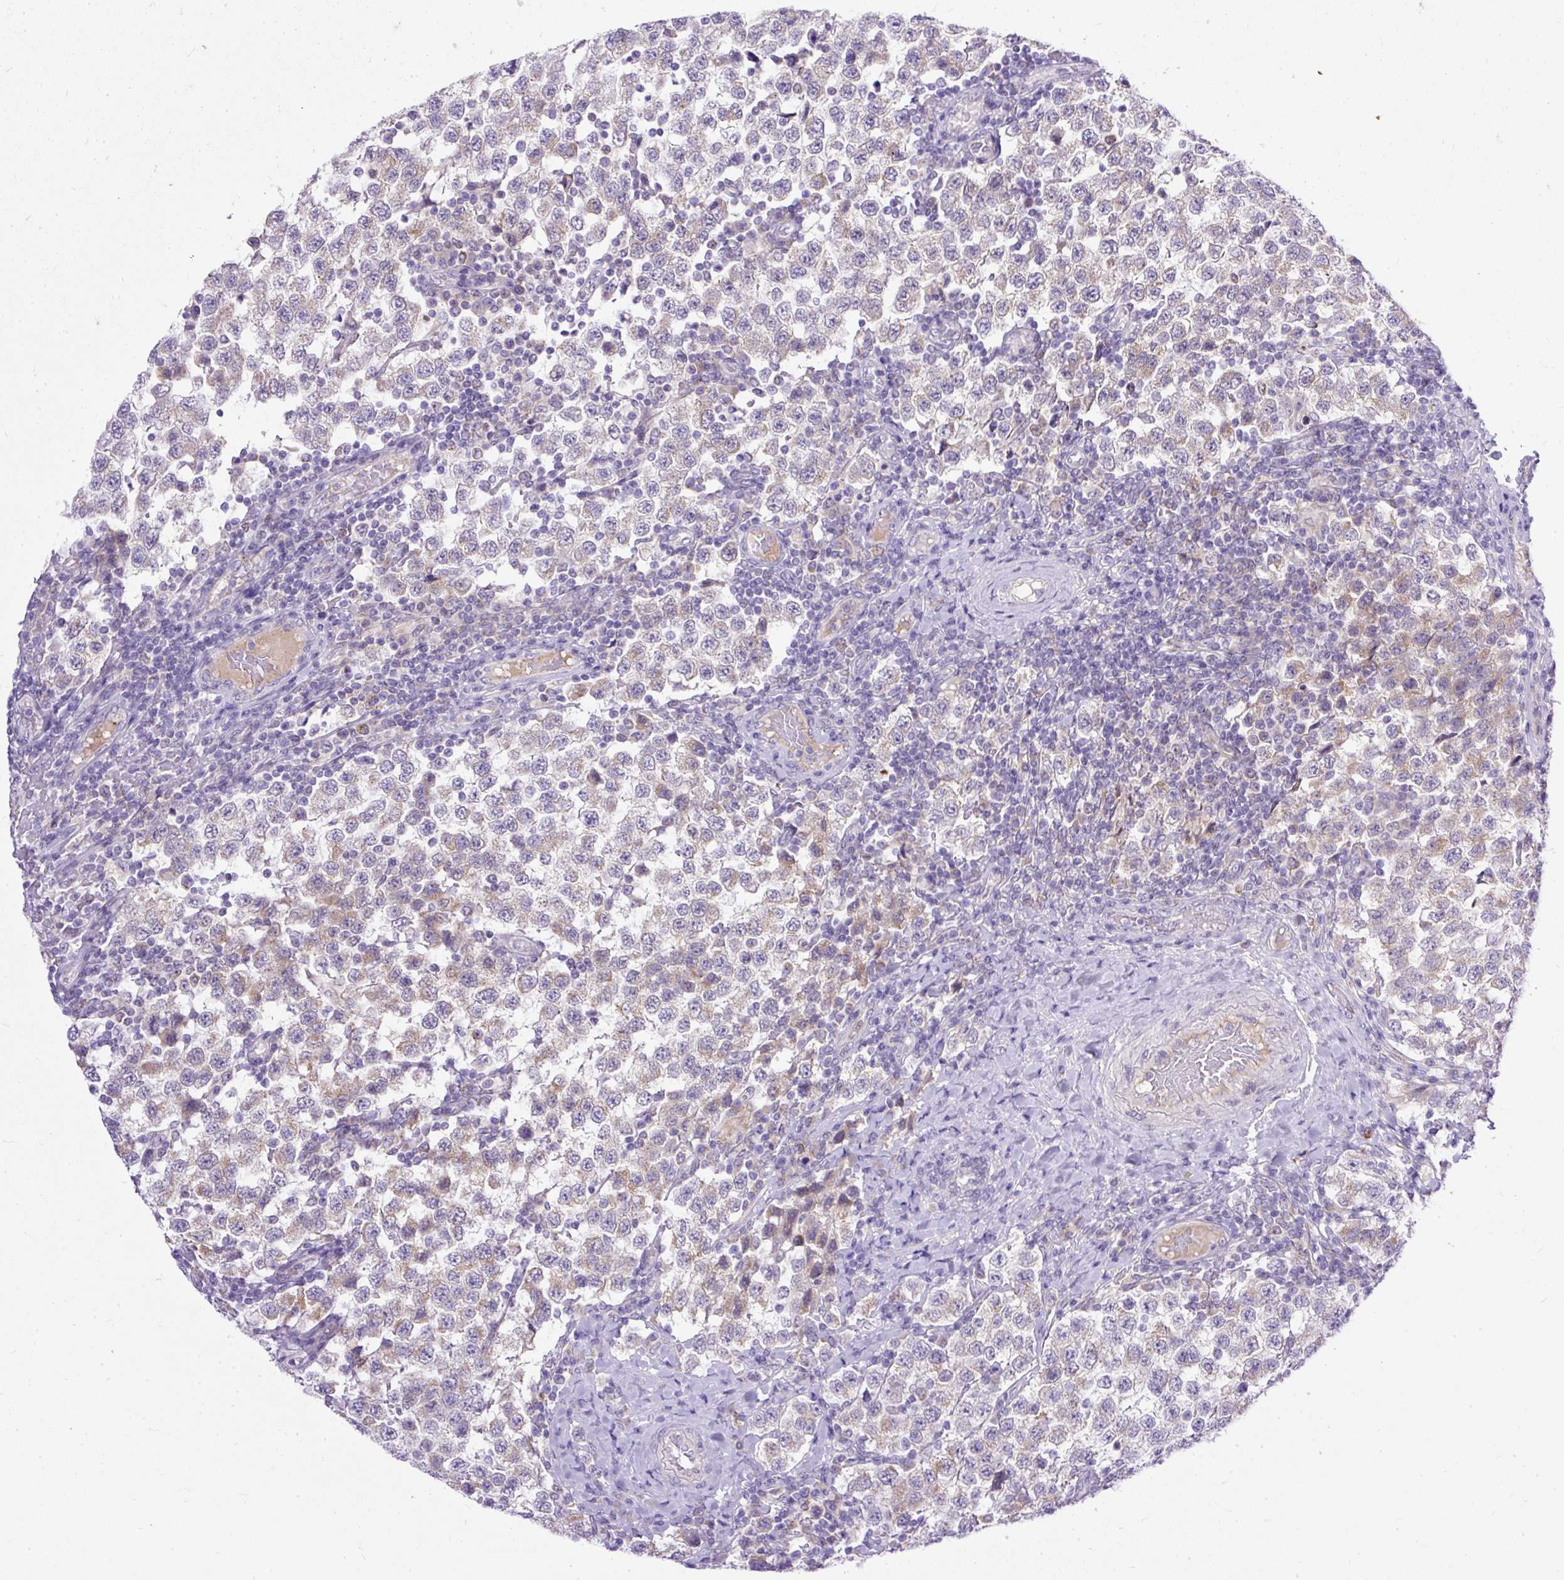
{"staining": {"intensity": "moderate", "quantity": "25%-75%", "location": "cytoplasmic/membranous"}, "tissue": "testis cancer", "cell_type": "Tumor cells", "image_type": "cancer", "snomed": [{"axis": "morphology", "description": "Seminoma, NOS"}, {"axis": "topography", "description": "Testis"}], "caption": "This image shows IHC staining of human seminoma (testis), with medium moderate cytoplasmic/membranous staining in approximately 25%-75% of tumor cells.", "gene": "AMFR", "patient": {"sex": "male", "age": 34}}